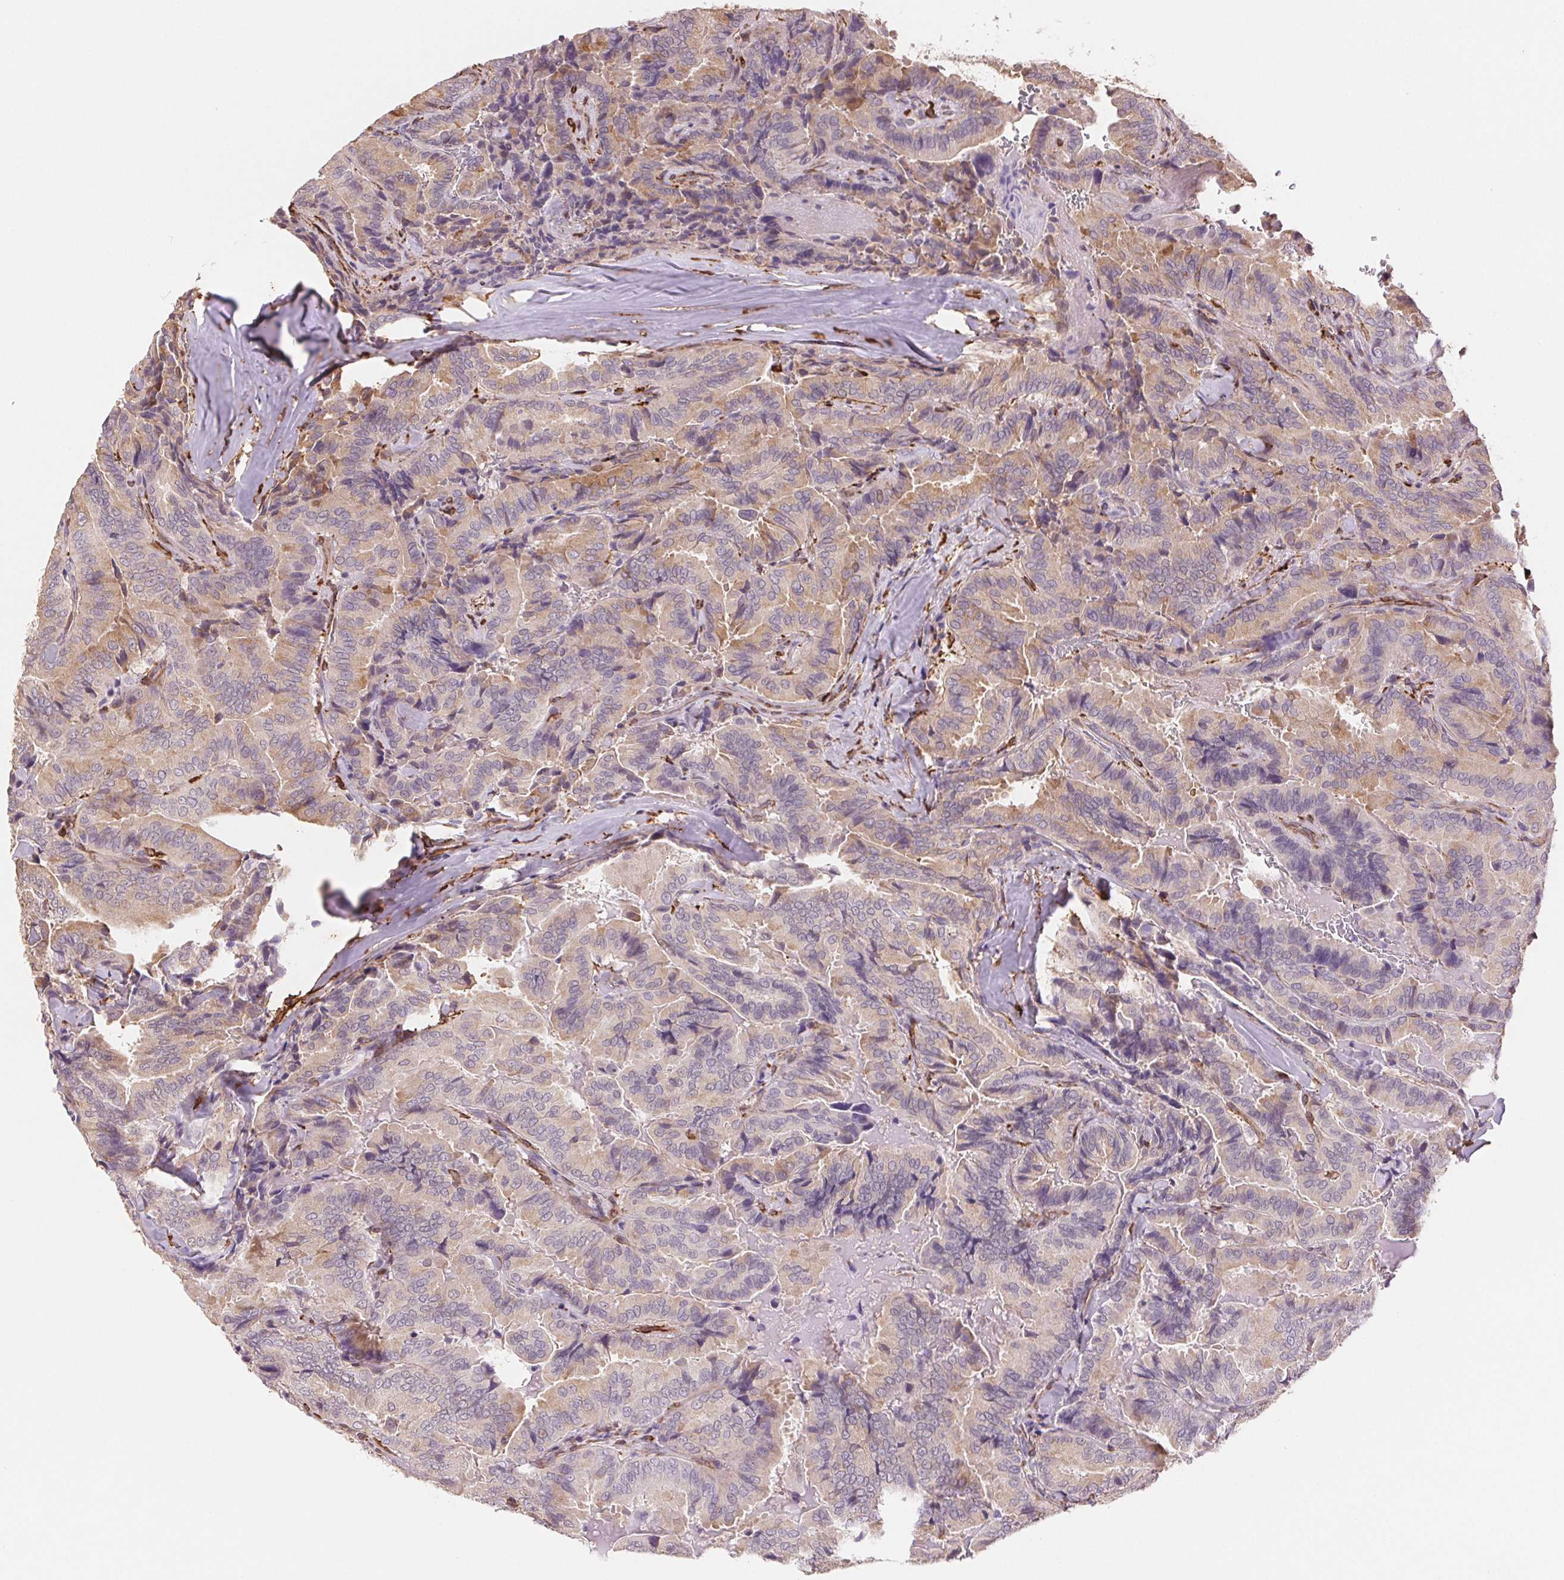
{"staining": {"intensity": "weak", "quantity": "25%-75%", "location": "cytoplasmic/membranous"}, "tissue": "thyroid cancer", "cell_type": "Tumor cells", "image_type": "cancer", "snomed": [{"axis": "morphology", "description": "Papillary adenocarcinoma, NOS"}, {"axis": "topography", "description": "Thyroid gland"}], "caption": "Weak cytoplasmic/membranous protein positivity is seen in approximately 25%-75% of tumor cells in thyroid papillary adenocarcinoma. (DAB IHC, brown staining for protein, blue staining for nuclei).", "gene": "FKBP10", "patient": {"sex": "male", "age": 61}}